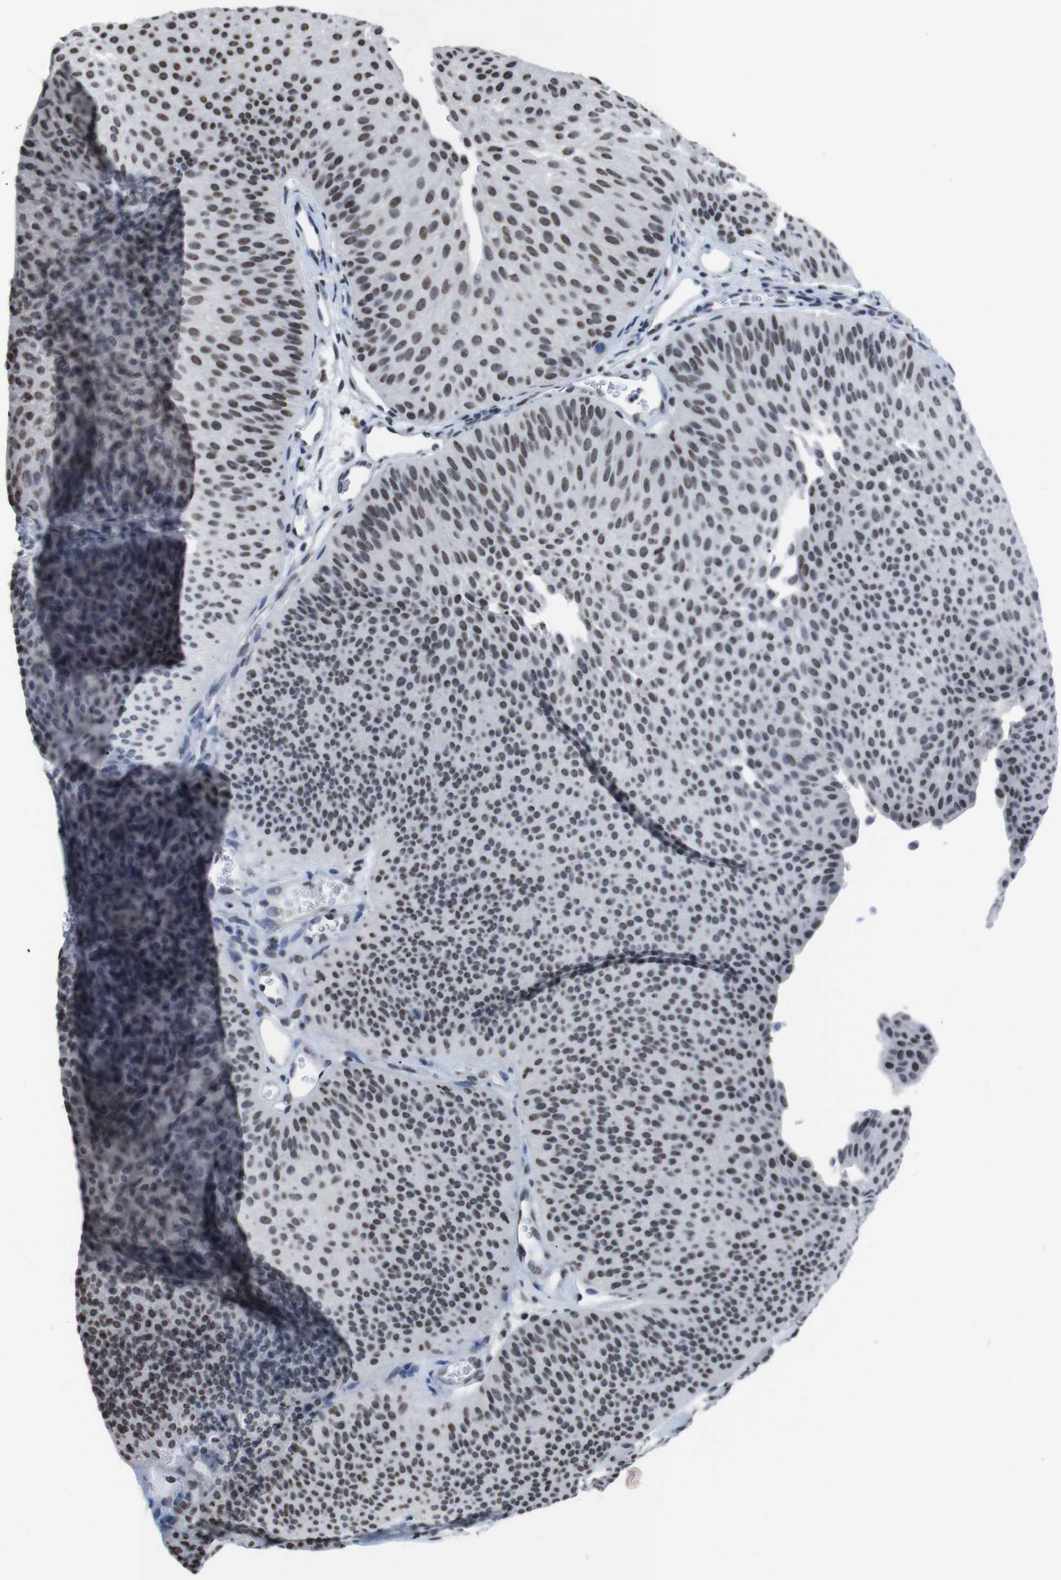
{"staining": {"intensity": "moderate", "quantity": ">75%", "location": "nuclear"}, "tissue": "urothelial cancer", "cell_type": "Tumor cells", "image_type": "cancer", "snomed": [{"axis": "morphology", "description": "Urothelial carcinoma, Low grade"}, {"axis": "topography", "description": "Urinary bladder"}], "caption": "Low-grade urothelial carcinoma stained with DAB (3,3'-diaminobenzidine) immunohistochemistry reveals medium levels of moderate nuclear positivity in about >75% of tumor cells.", "gene": "PIP4P2", "patient": {"sex": "female", "age": 60}}